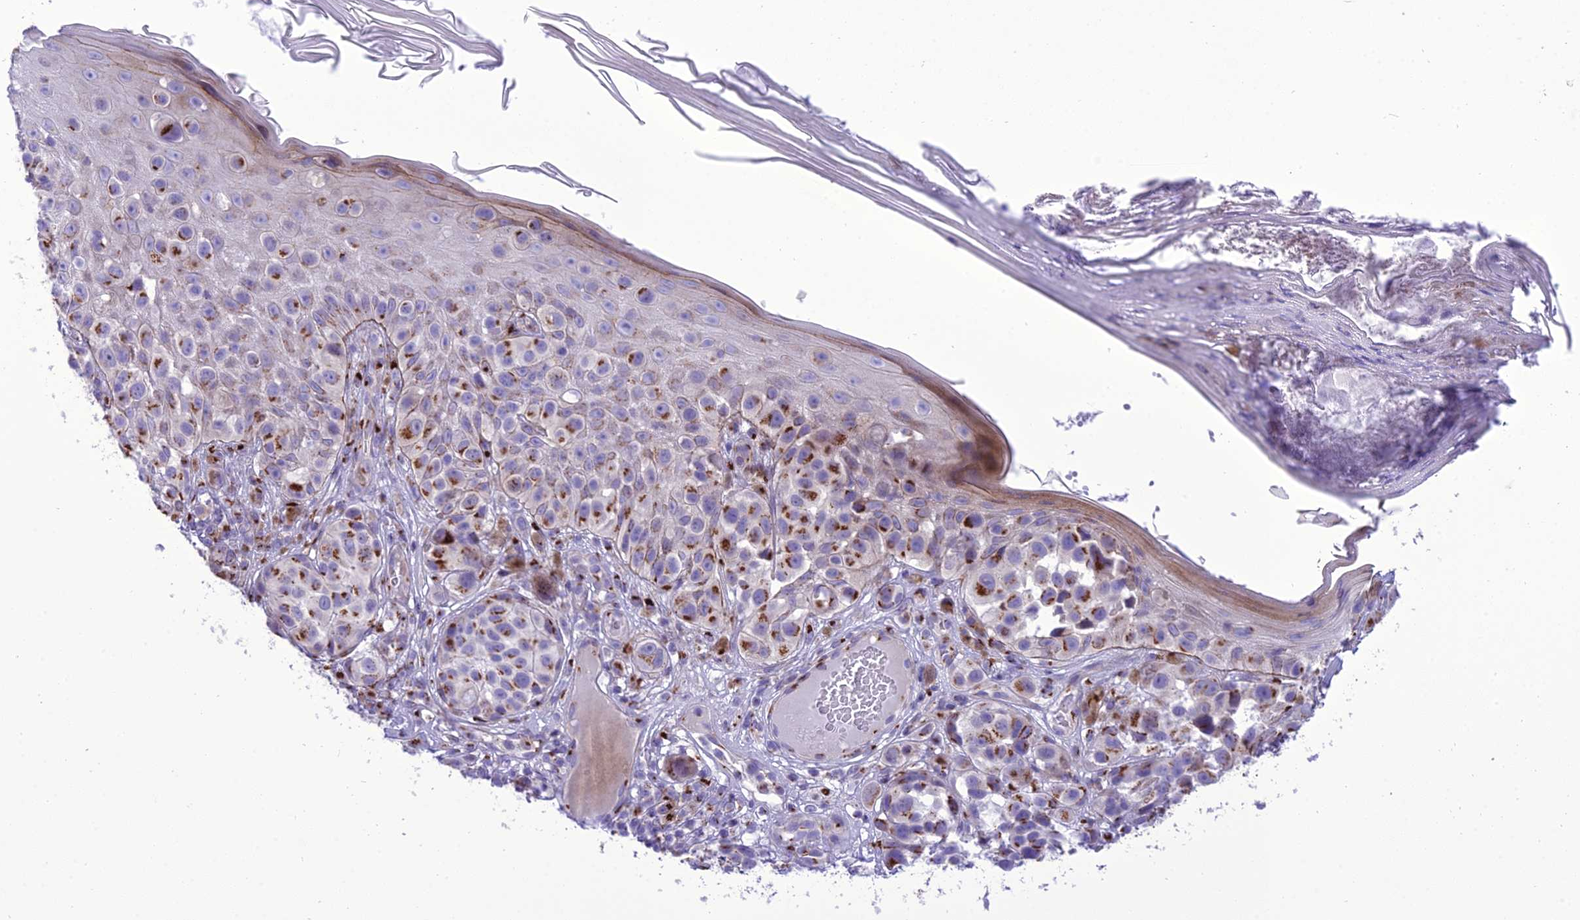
{"staining": {"intensity": "moderate", "quantity": ">75%", "location": "cytoplasmic/membranous"}, "tissue": "melanoma", "cell_type": "Tumor cells", "image_type": "cancer", "snomed": [{"axis": "morphology", "description": "Malignant melanoma, NOS"}, {"axis": "topography", "description": "Skin"}], "caption": "Protein staining by IHC exhibits moderate cytoplasmic/membranous expression in about >75% of tumor cells in melanoma.", "gene": "GOLM2", "patient": {"sex": "male", "age": 38}}